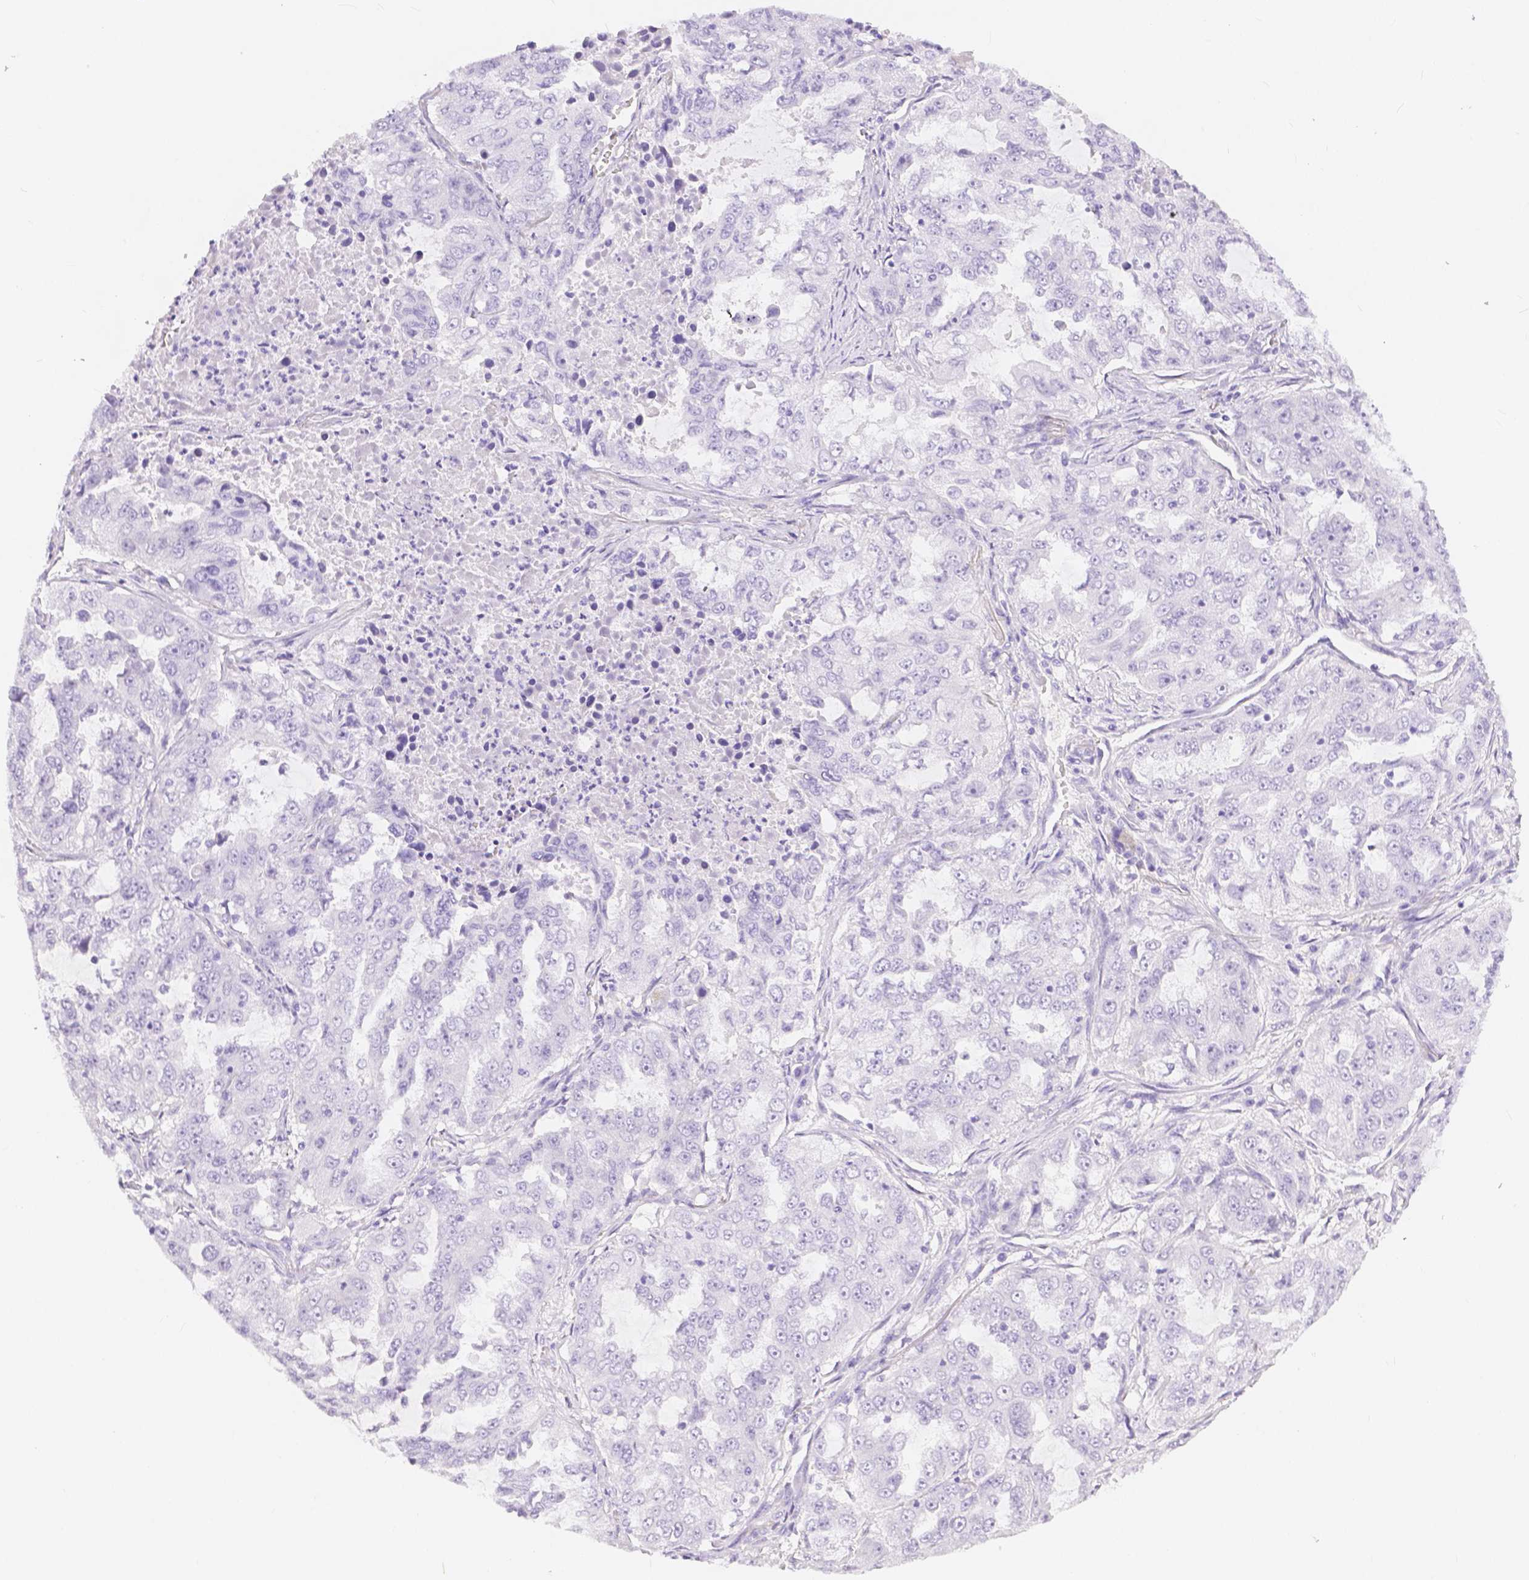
{"staining": {"intensity": "negative", "quantity": "none", "location": "none"}, "tissue": "lung cancer", "cell_type": "Tumor cells", "image_type": "cancer", "snomed": [{"axis": "morphology", "description": "Adenocarcinoma, NOS"}, {"axis": "topography", "description": "Lung"}], "caption": "This is an immunohistochemistry histopathology image of human lung cancer (adenocarcinoma). There is no staining in tumor cells.", "gene": "SLC27A5", "patient": {"sex": "female", "age": 61}}